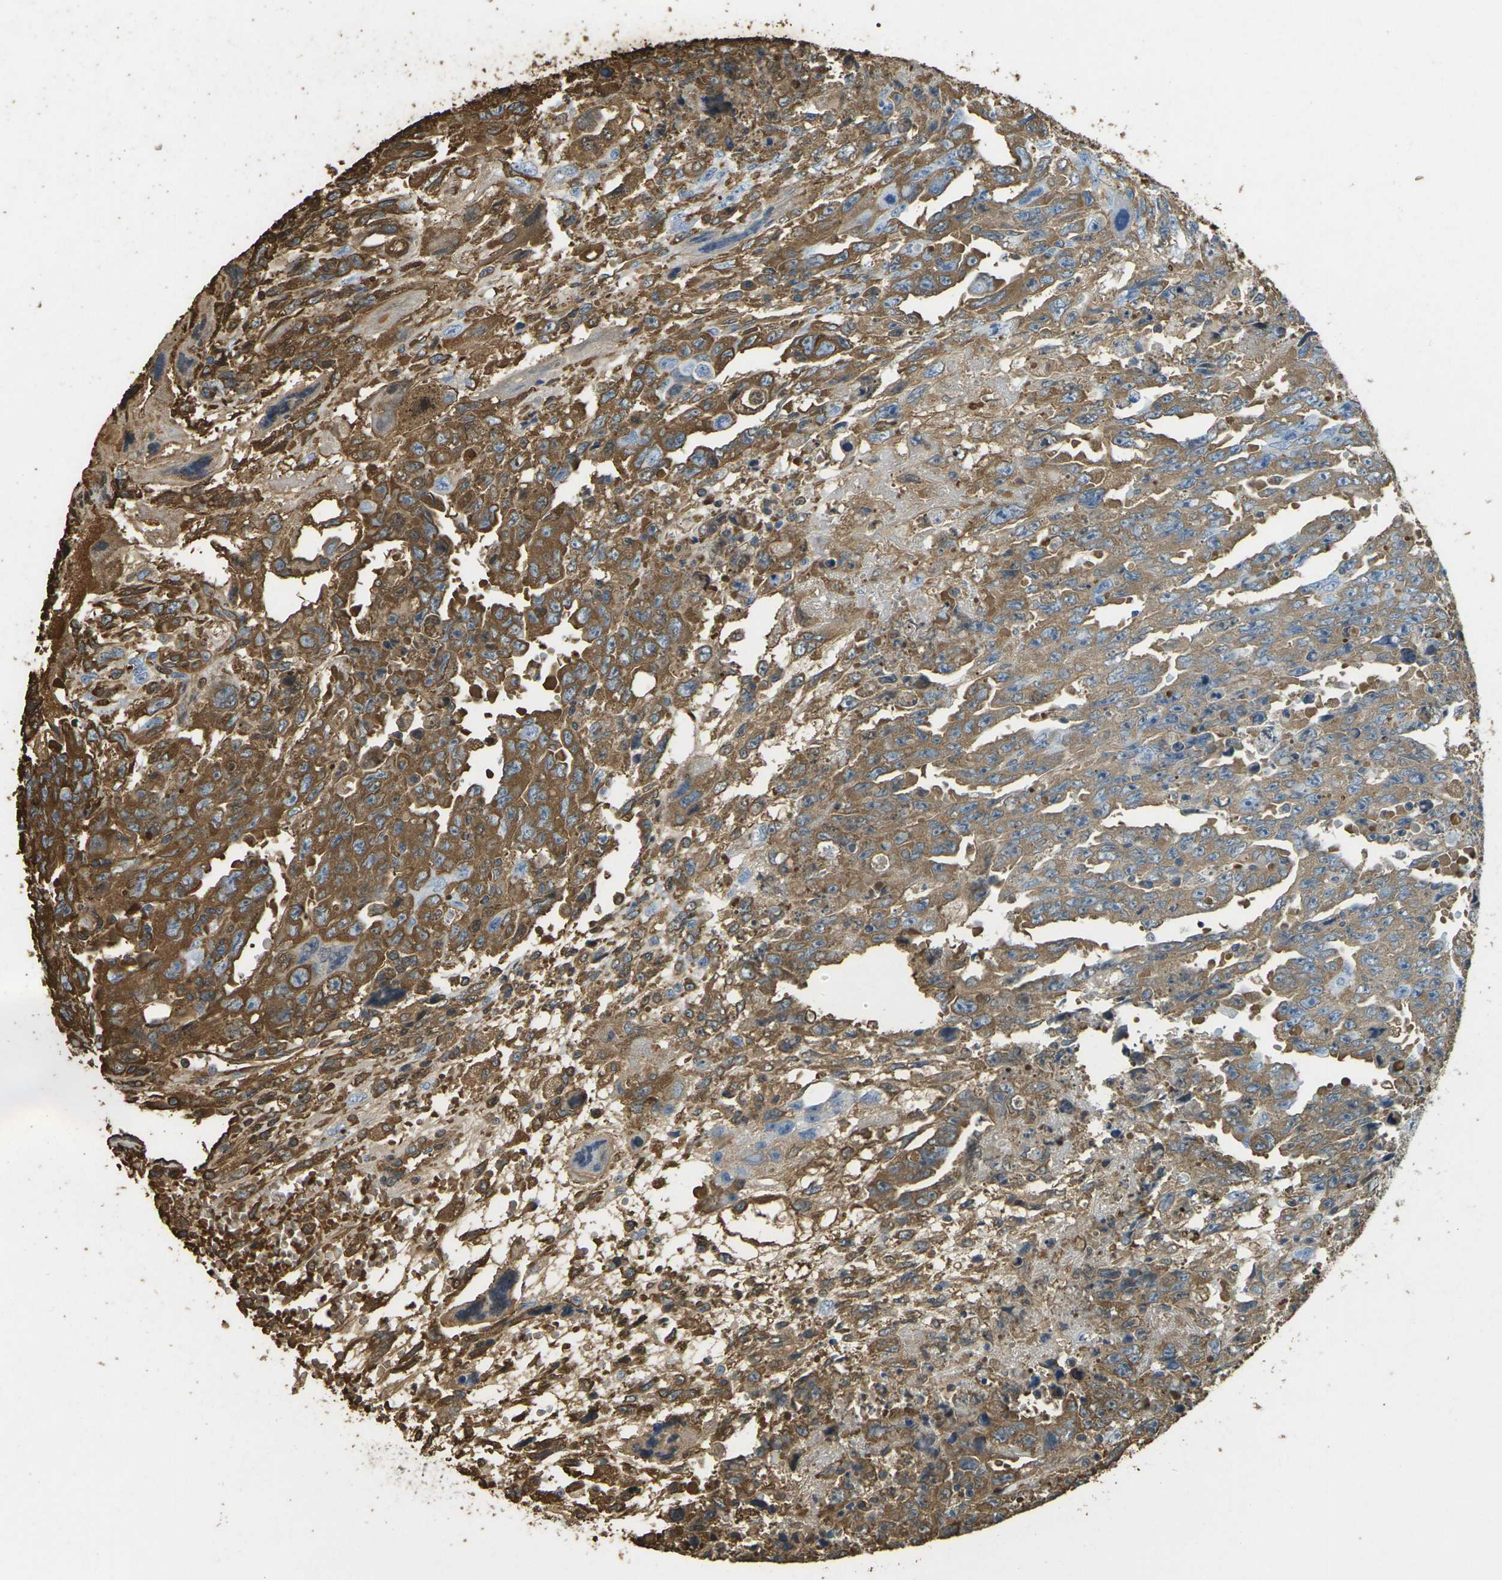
{"staining": {"intensity": "strong", "quantity": "25%-75%", "location": "cytoplasmic/membranous"}, "tissue": "testis cancer", "cell_type": "Tumor cells", "image_type": "cancer", "snomed": [{"axis": "morphology", "description": "Carcinoma, Embryonal, NOS"}, {"axis": "topography", "description": "Testis"}], "caption": "Immunohistochemistry (IHC) photomicrograph of embryonal carcinoma (testis) stained for a protein (brown), which demonstrates high levels of strong cytoplasmic/membranous staining in about 25%-75% of tumor cells.", "gene": "HBB", "patient": {"sex": "male", "age": 28}}